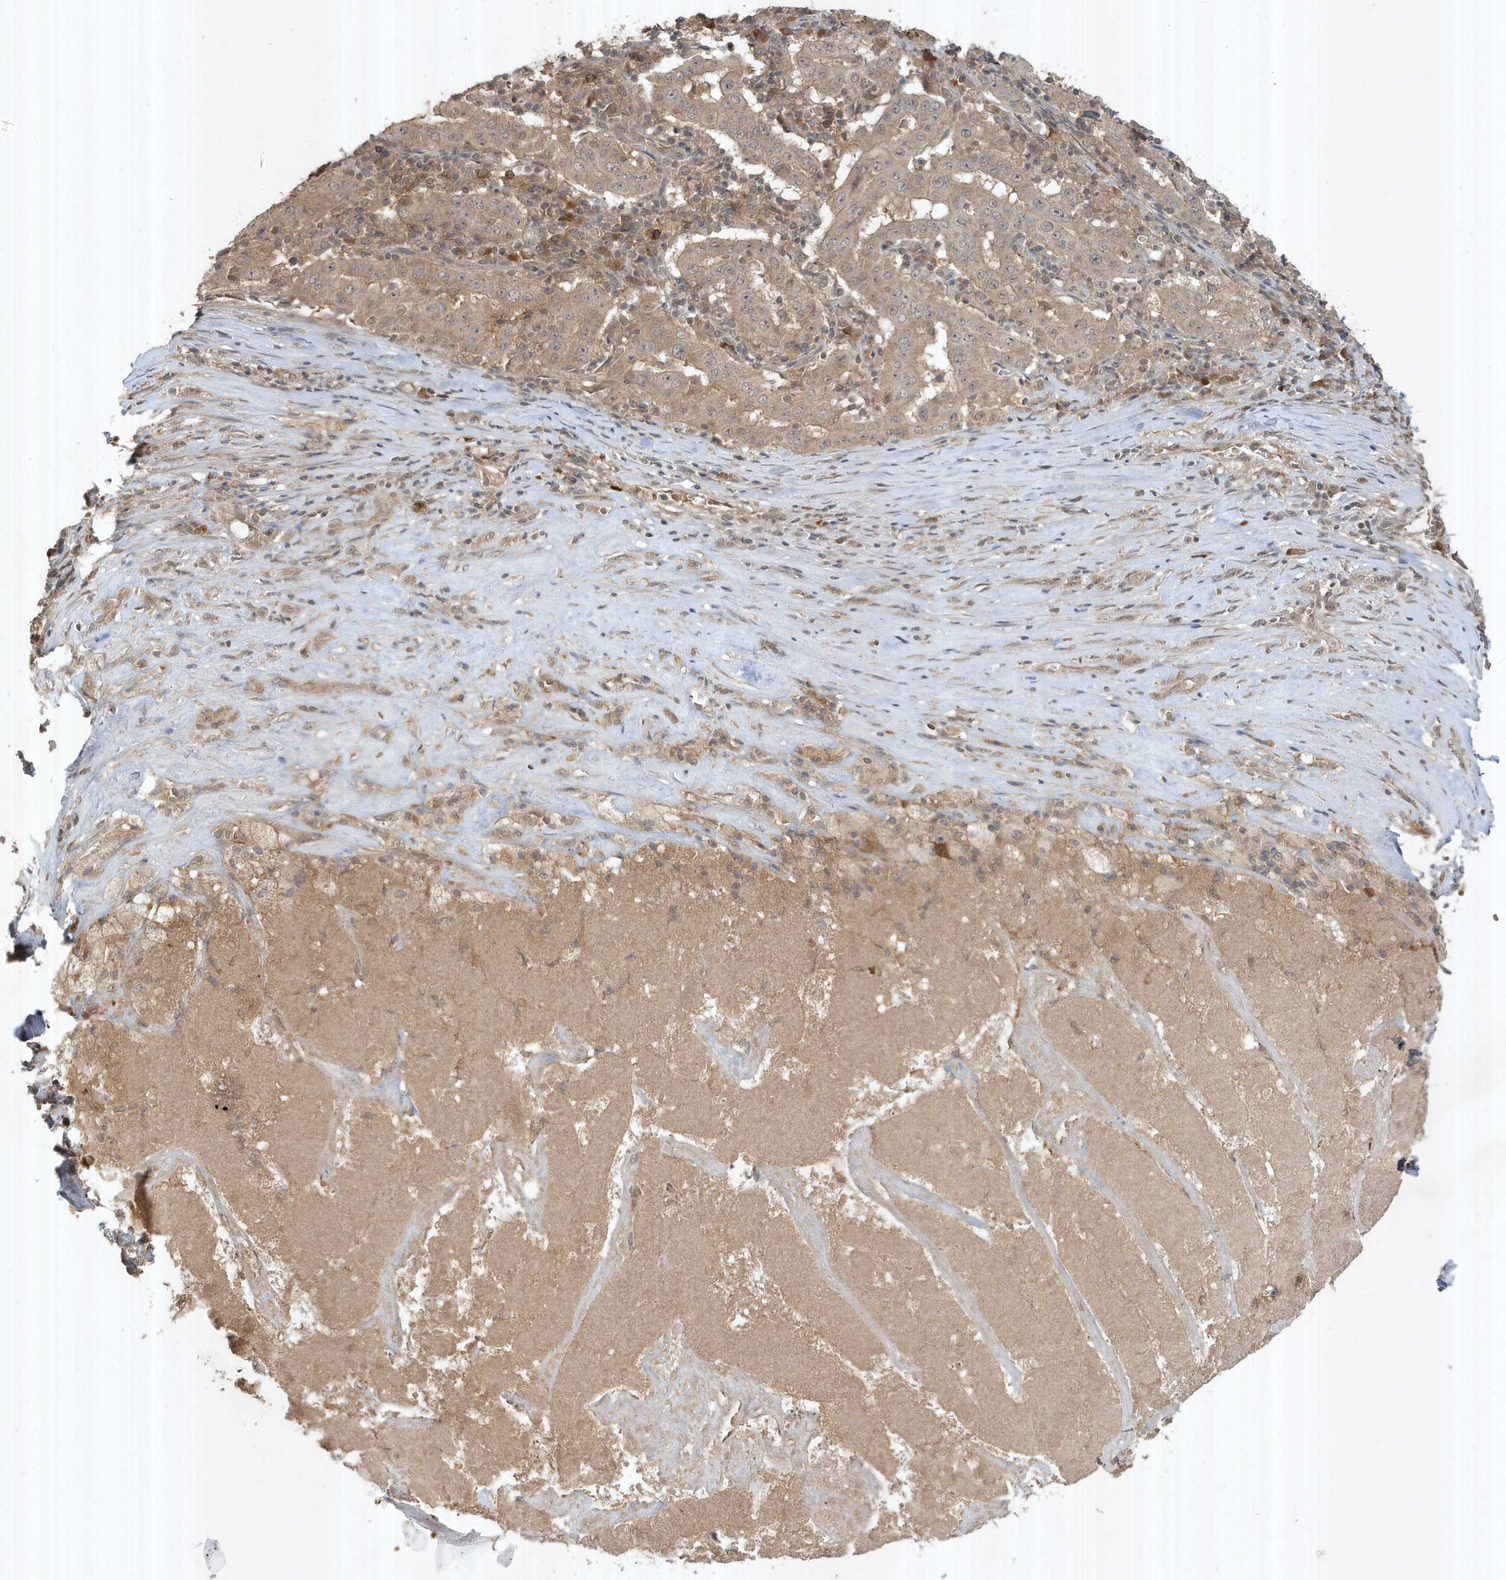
{"staining": {"intensity": "weak", "quantity": ">75%", "location": "cytoplasmic/membranous"}, "tissue": "pancreatic cancer", "cell_type": "Tumor cells", "image_type": "cancer", "snomed": [{"axis": "morphology", "description": "Adenocarcinoma, NOS"}, {"axis": "topography", "description": "Pancreas"}], "caption": "There is low levels of weak cytoplasmic/membranous staining in tumor cells of pancreatic cancer, as demonstrated by immunohistochemical staining (brown color).", "gene": "ABCB9", "patient": {"sex": "male", "age": 63}}